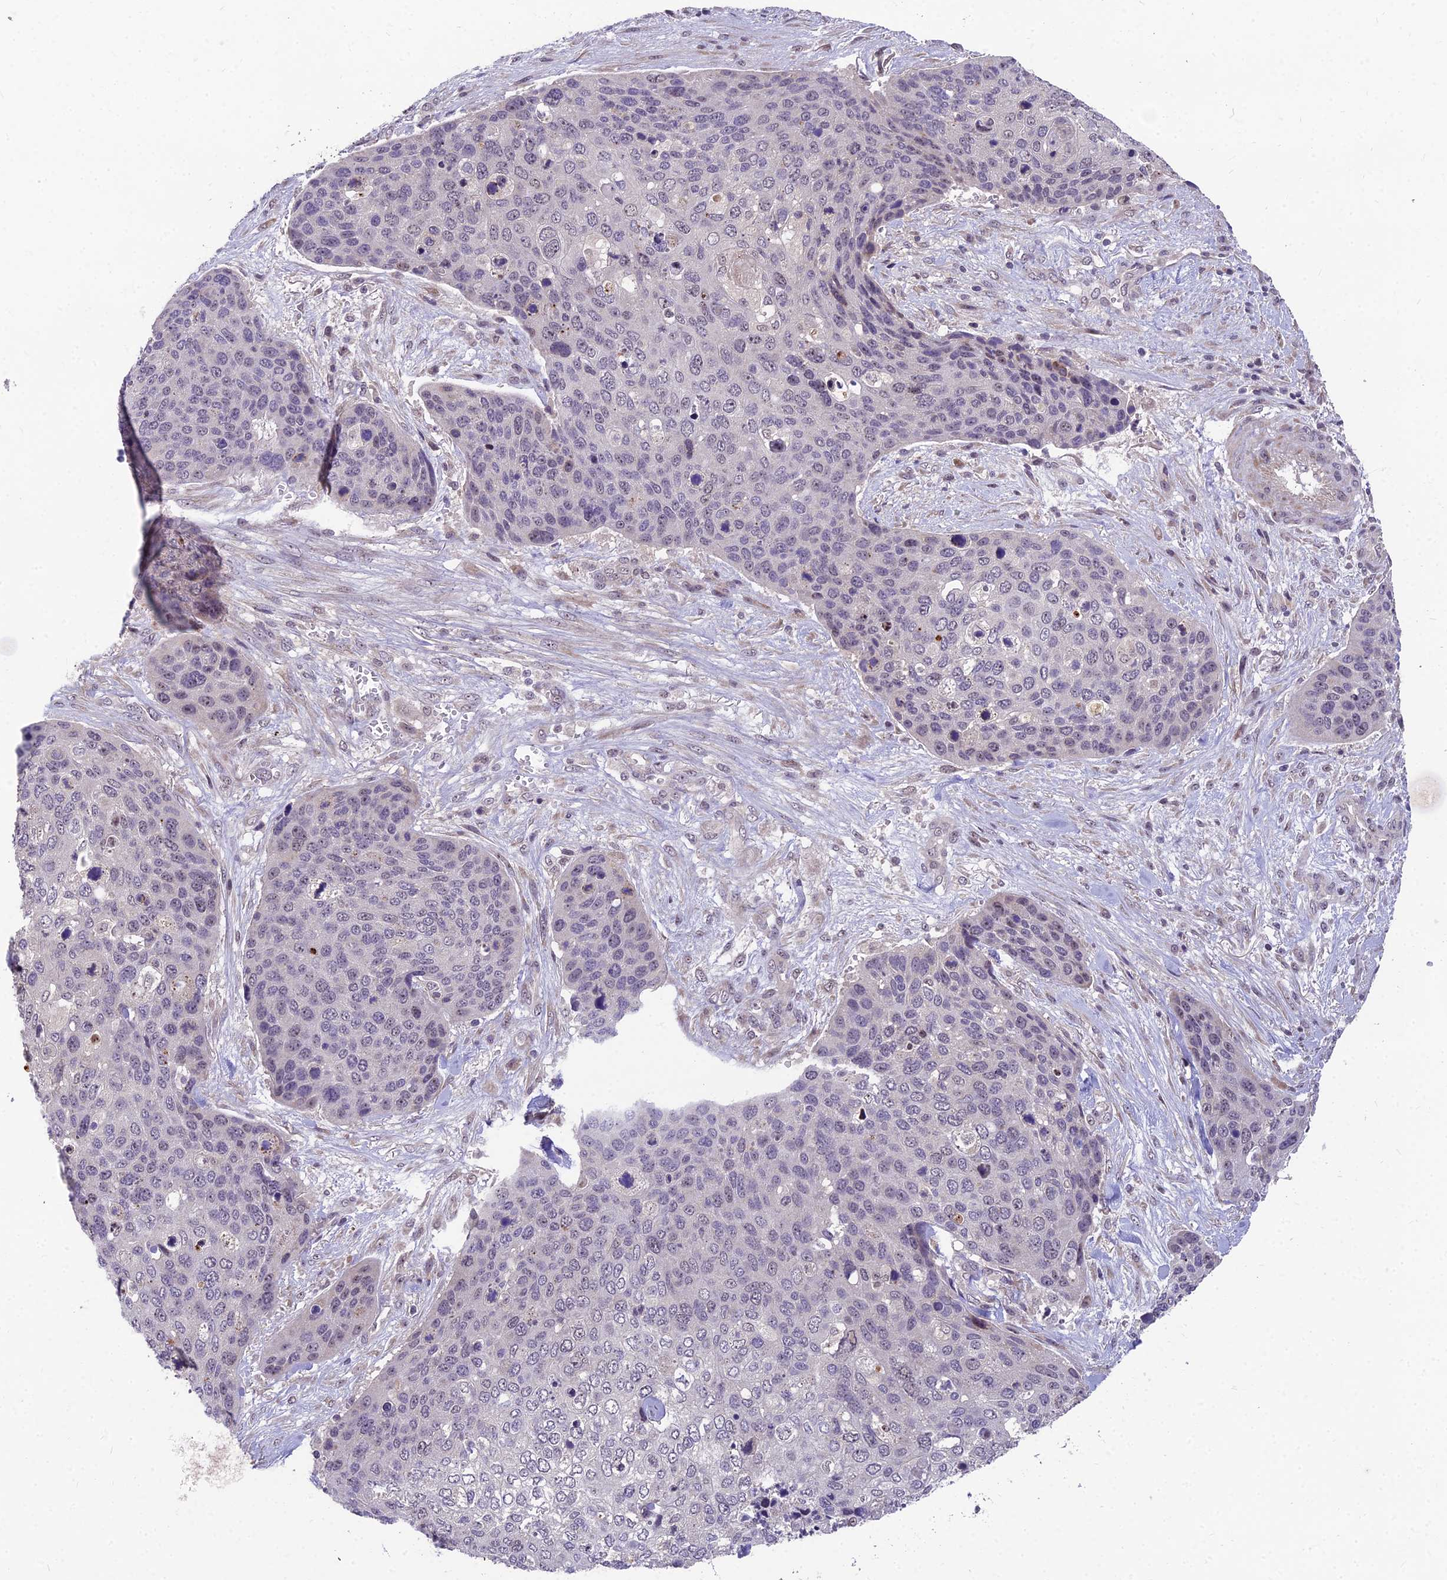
{"staining": {"intensity": "moderate", "quantity": "<25%", "location": "nuclear"}, "tissue": "skin cancer", "cell_type": "Tumor cells", "image_type": "cancer", "snomed": [{"axis": "morphology", "description": "Basal cell carcinoma"}, {"axis": "topography", "description": "Skin"}], "caption": "Immunohistochemistry image of human basal cell carcinoma (skin) stained for a protein (brown), which displays low levels of moderate nuclear expression in approximately <25% of tumor cells.", "gene": "ZNF333", "patient": {"sex": "female", "age": 74}}